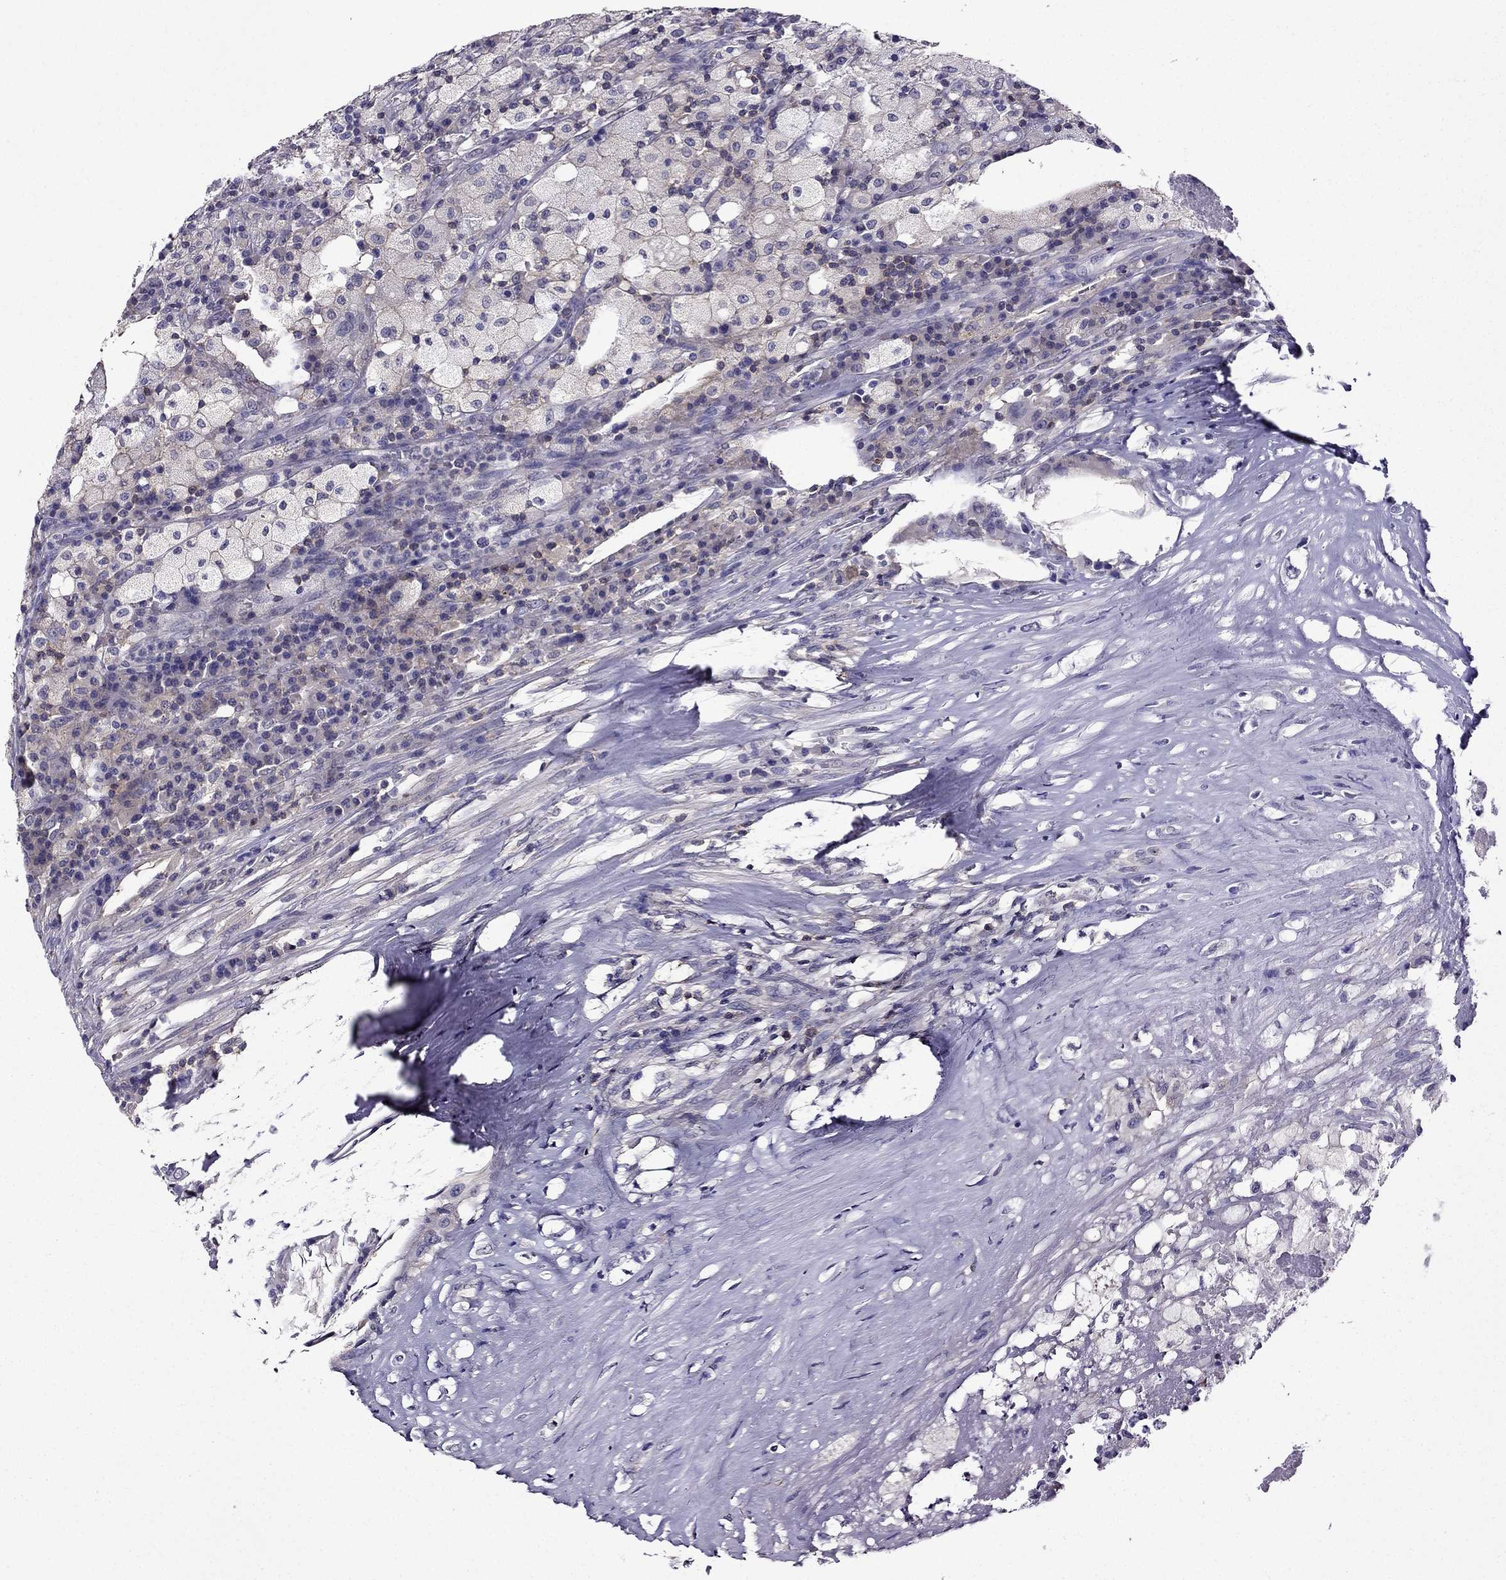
{"staining": {"intensity": "negative", "quantity": "none", "location": "none"}, "tissue": "testis cancer", "cell_type": "Tumor cells", "image_type": "cancer", "snomed": [{"axis": "morphology", "description": "Necrosis, NOS"}, {"axis": "morphology", "description": "Carcinoma, Embryonal, NOS"}, {"axis": "topography", "description": "Testis"}], "caption": "Human testis cancer stained for a protein using immunohistochemistry (IHC) displays no expression in tumor cells.", "gene": "AAK1", "patient": {"sex": "male", "age": 19}}